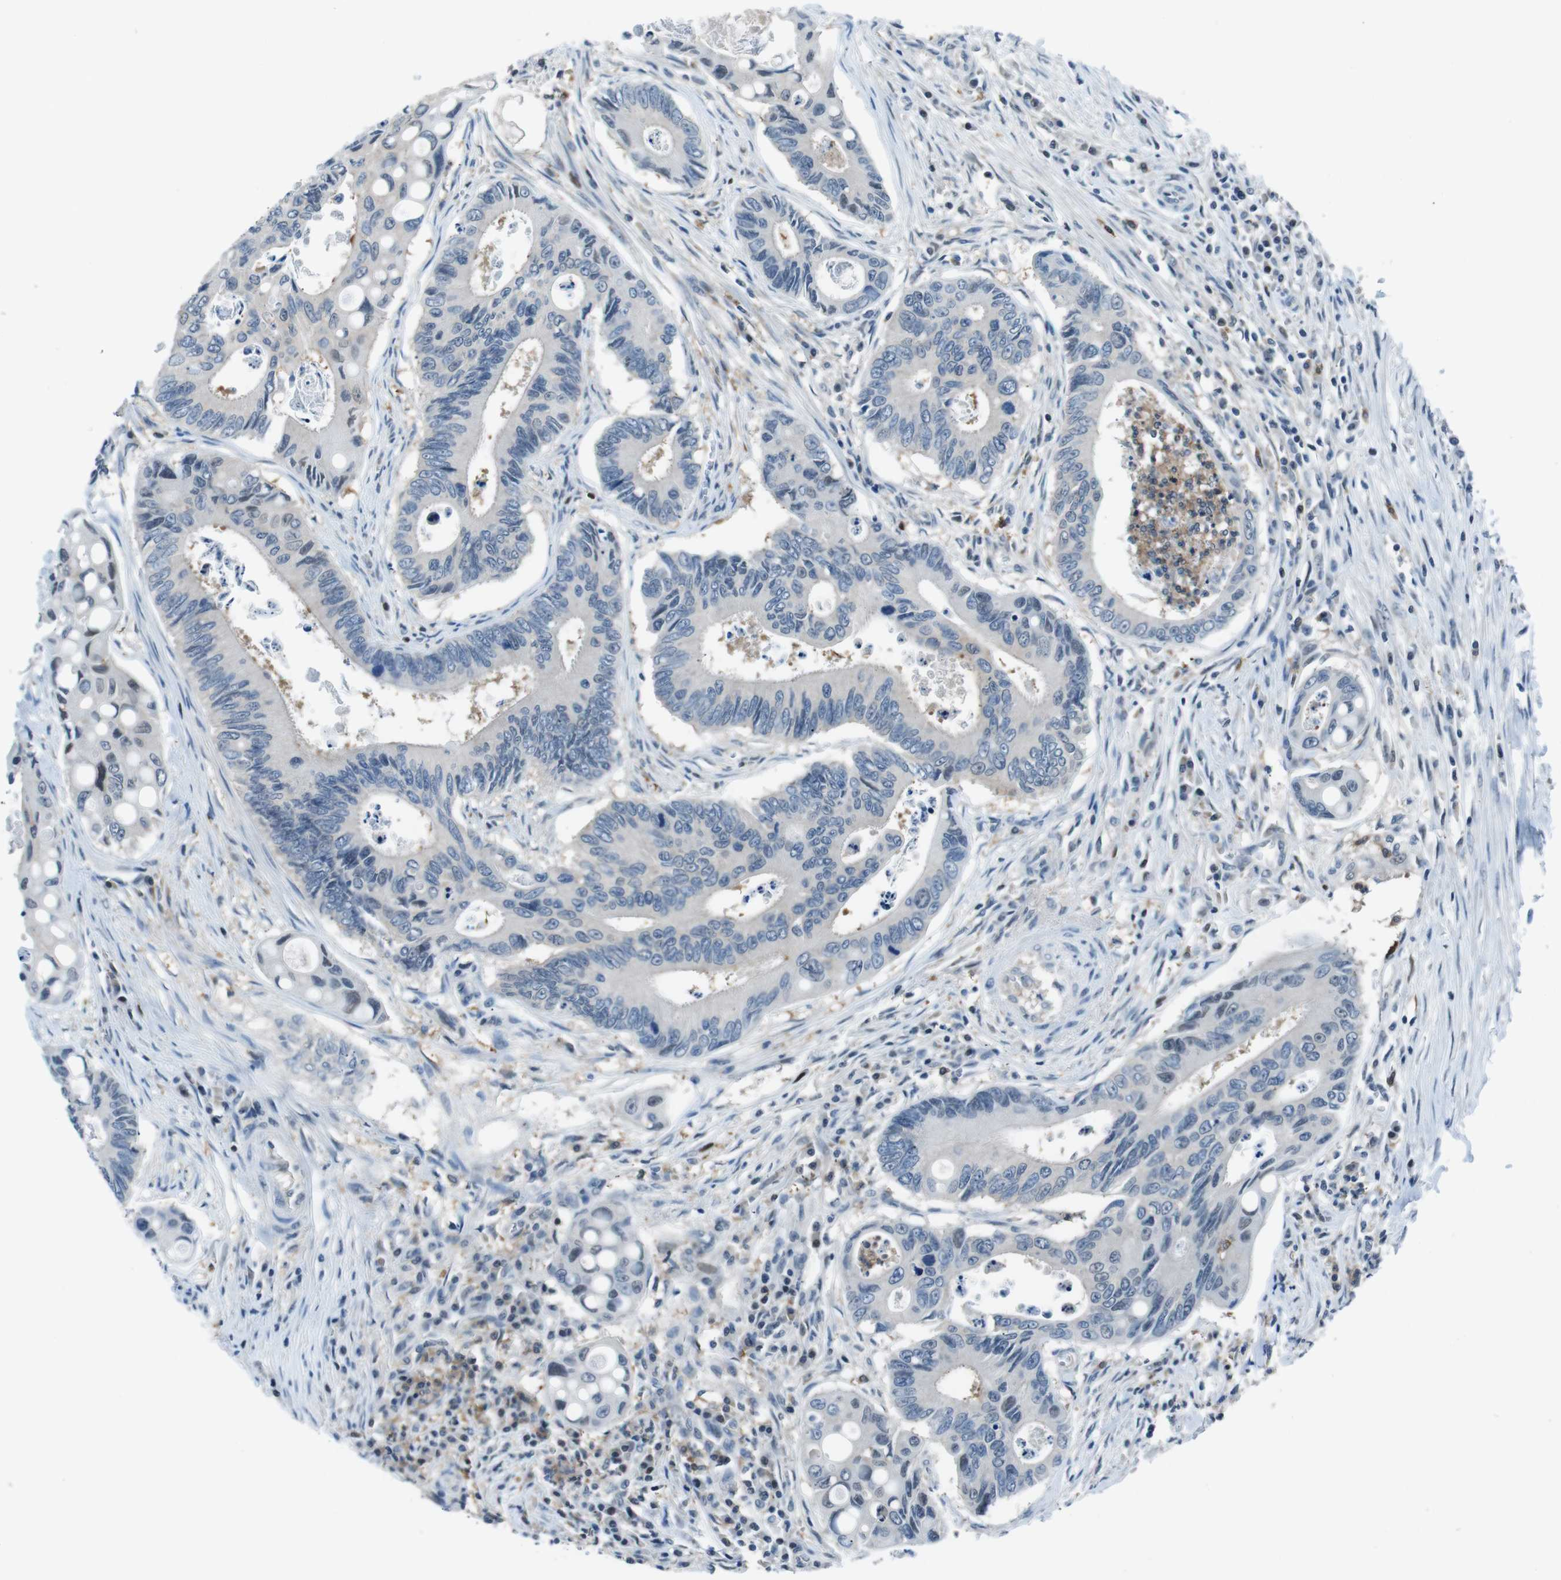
{"staining": {"intensity": "weak", "quantity": "<25%", "location": "nuclear"}, "tissue": "colorectal cancer", "cell_type": "Tumor cells", "image_type": "cancer", "snomed": [{"axis": "morphology", "description": "Inflammation, NOS"}, {"axis": "morphology", "description": "Adenocarcinoma, NOS"}, {"axis": "topography", "description": "Colon"}], "caption": "The image displays no significant staining in tumor cells of colorectal adenocarcinoma. (DAB immunohistochemistry, high magnification).", "gene": "NANOS2", "patient": {"sex": "male", "age": 72}}